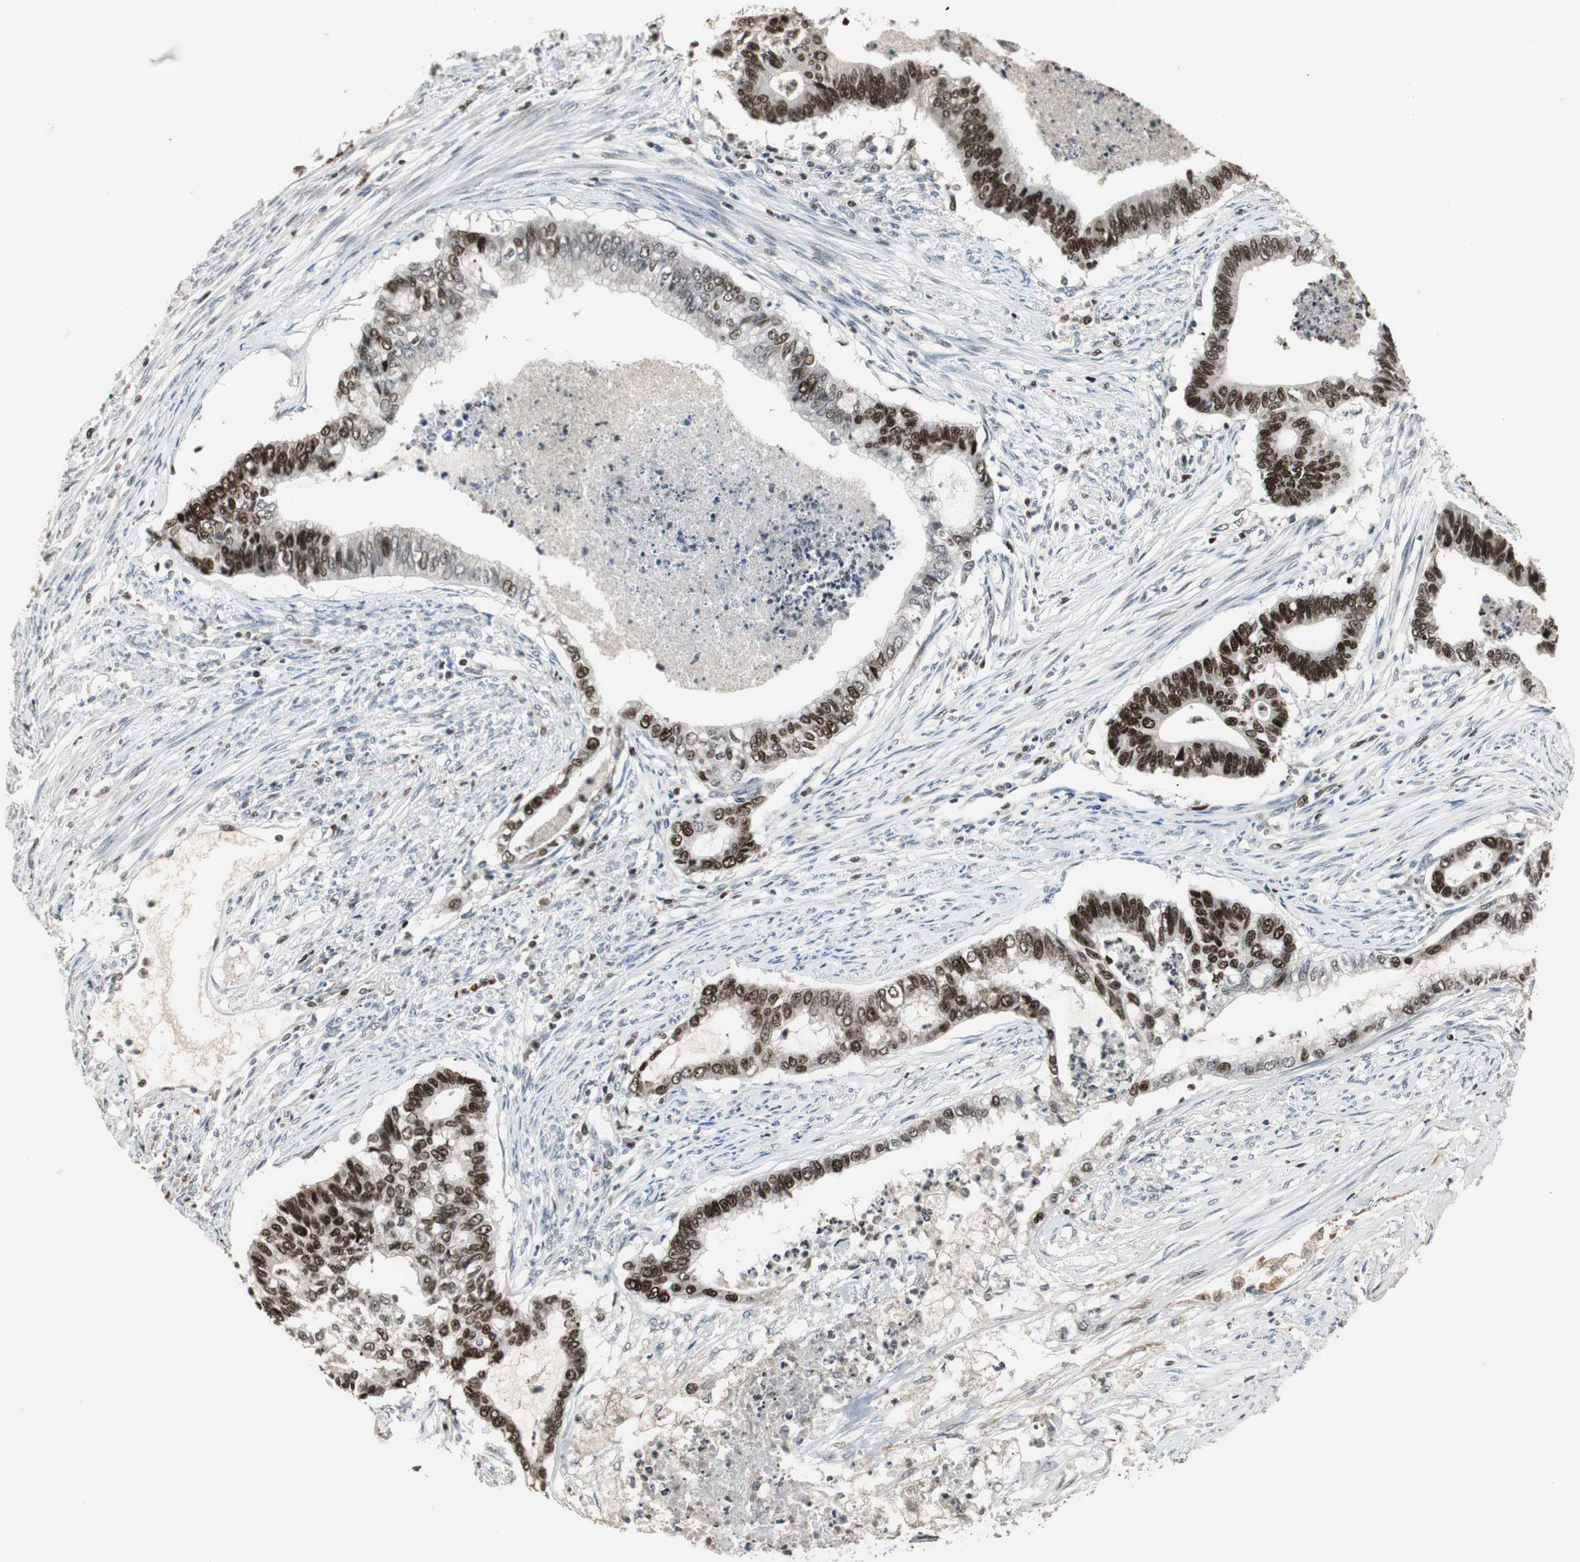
{"staining": {"intensity": "strong", "quantity": ">75%", "location": "nuclear"}, "tissue": "endometrial cancer", "cell_type": "Tumor cells", "image_type": "cancer", "snomed": [{"axis": "morphology", "description": "Adenocarcinoma, NOS"}, {"axis": "topography", "description": "Endometrium"}], "caption": "DAB (3,3'-diaminobenzidine) immunohistochemical staining of endometrial cancer (adenocarcinoma) reveals strong nuclear protein positivity in about >75% of tumor cells. (DAB = brown stain, brightfield microscopy at high magnification).", "gene": "FEN1", "patient": {"sex": "female", "age": 79}}